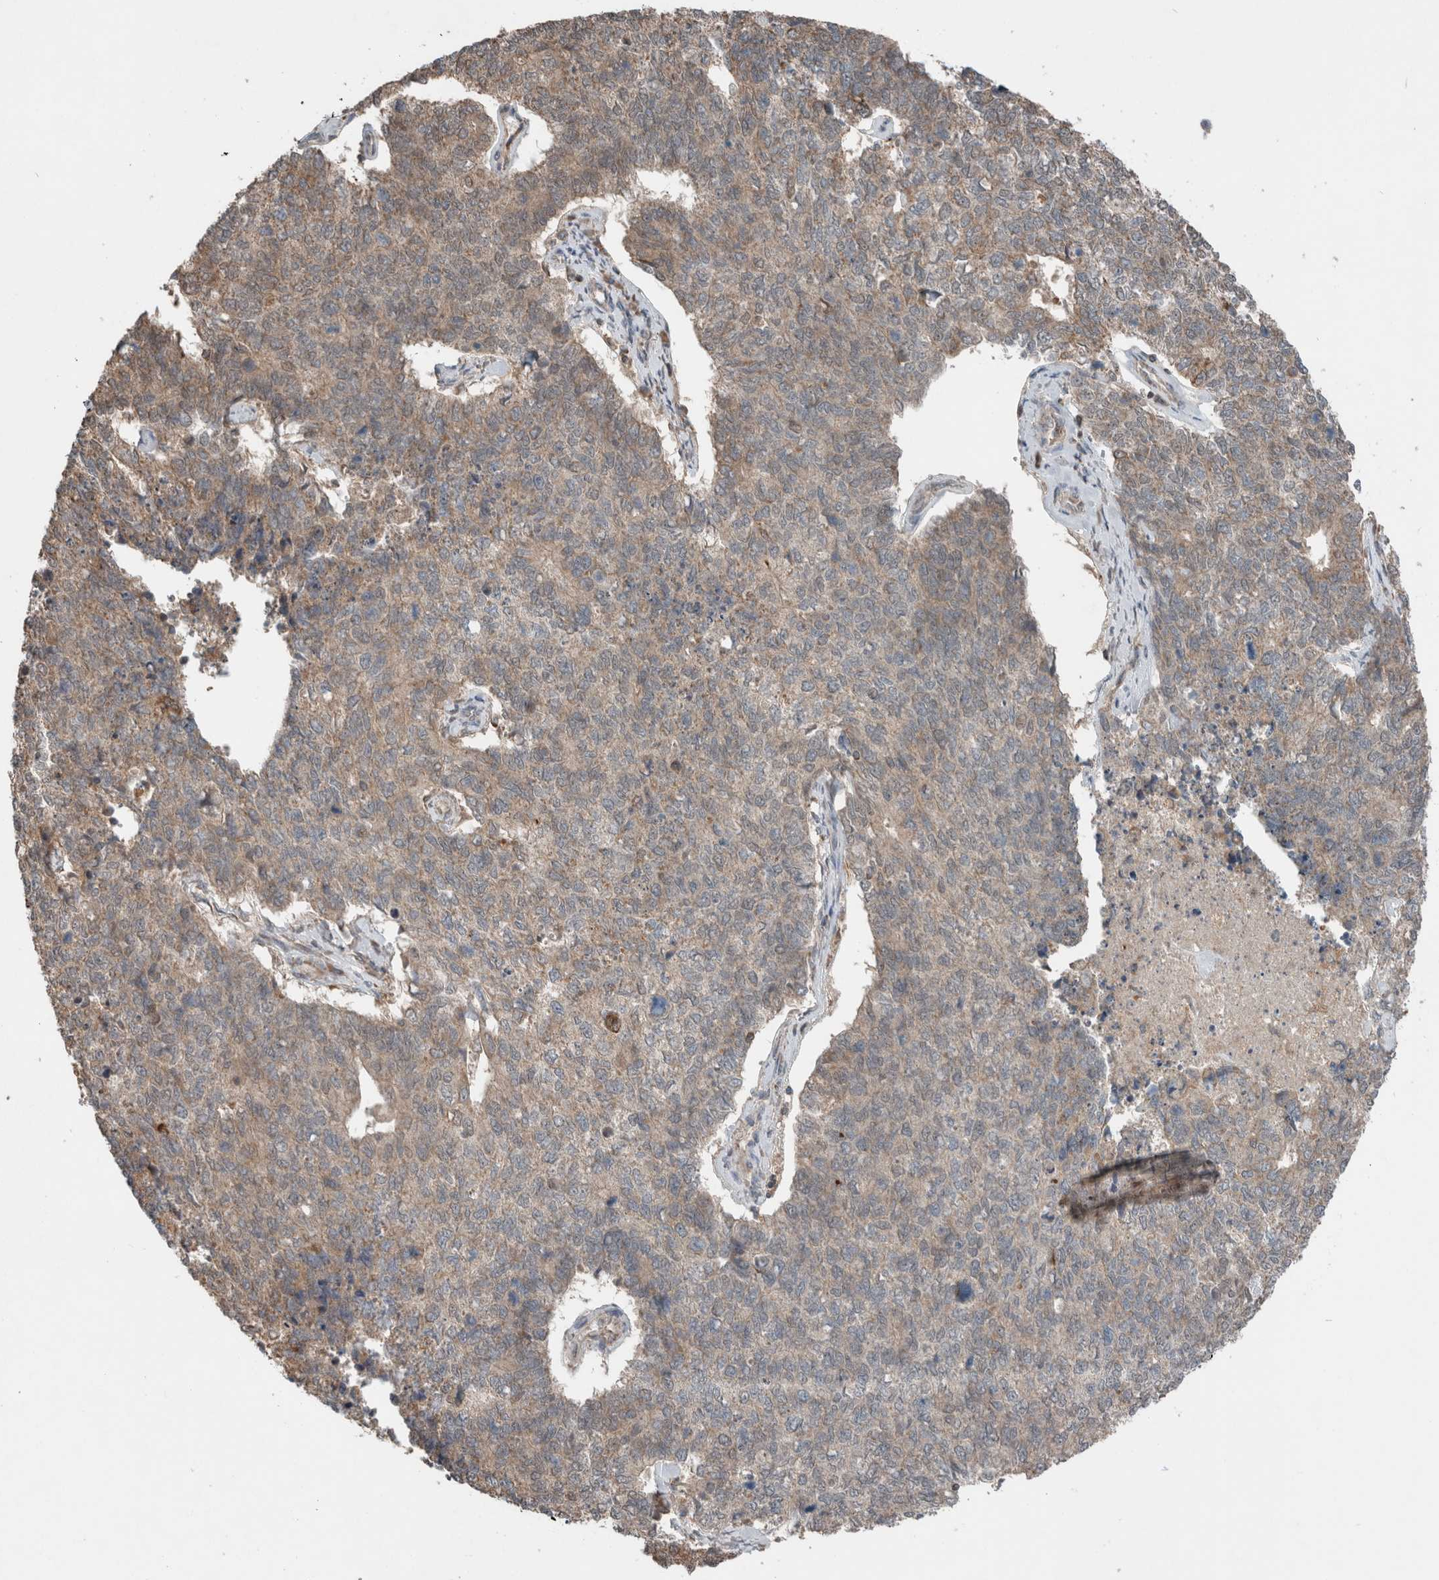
{"staining": {"intensity": "weak", "quantity": "25%-75%", "location": "cytoplasmic/membranous"}, "tissue": "cervical cancer", "cell_type": "Tumor cells", "image_type": "cancer", "snomed": [{"axis": "morphology", "description": "Squamous cell carcinoma, NOS"}, {"axis": "topography", "description": "Cervix"}], "caption": "This is a photomicrograph of immunohistochemistry staining of cervical cancer, which shows weak expression in the cytoplasmic/membranous of tumor cells.", "gene": "KLK14", "patient": {"sex": "female", "age": 63}}